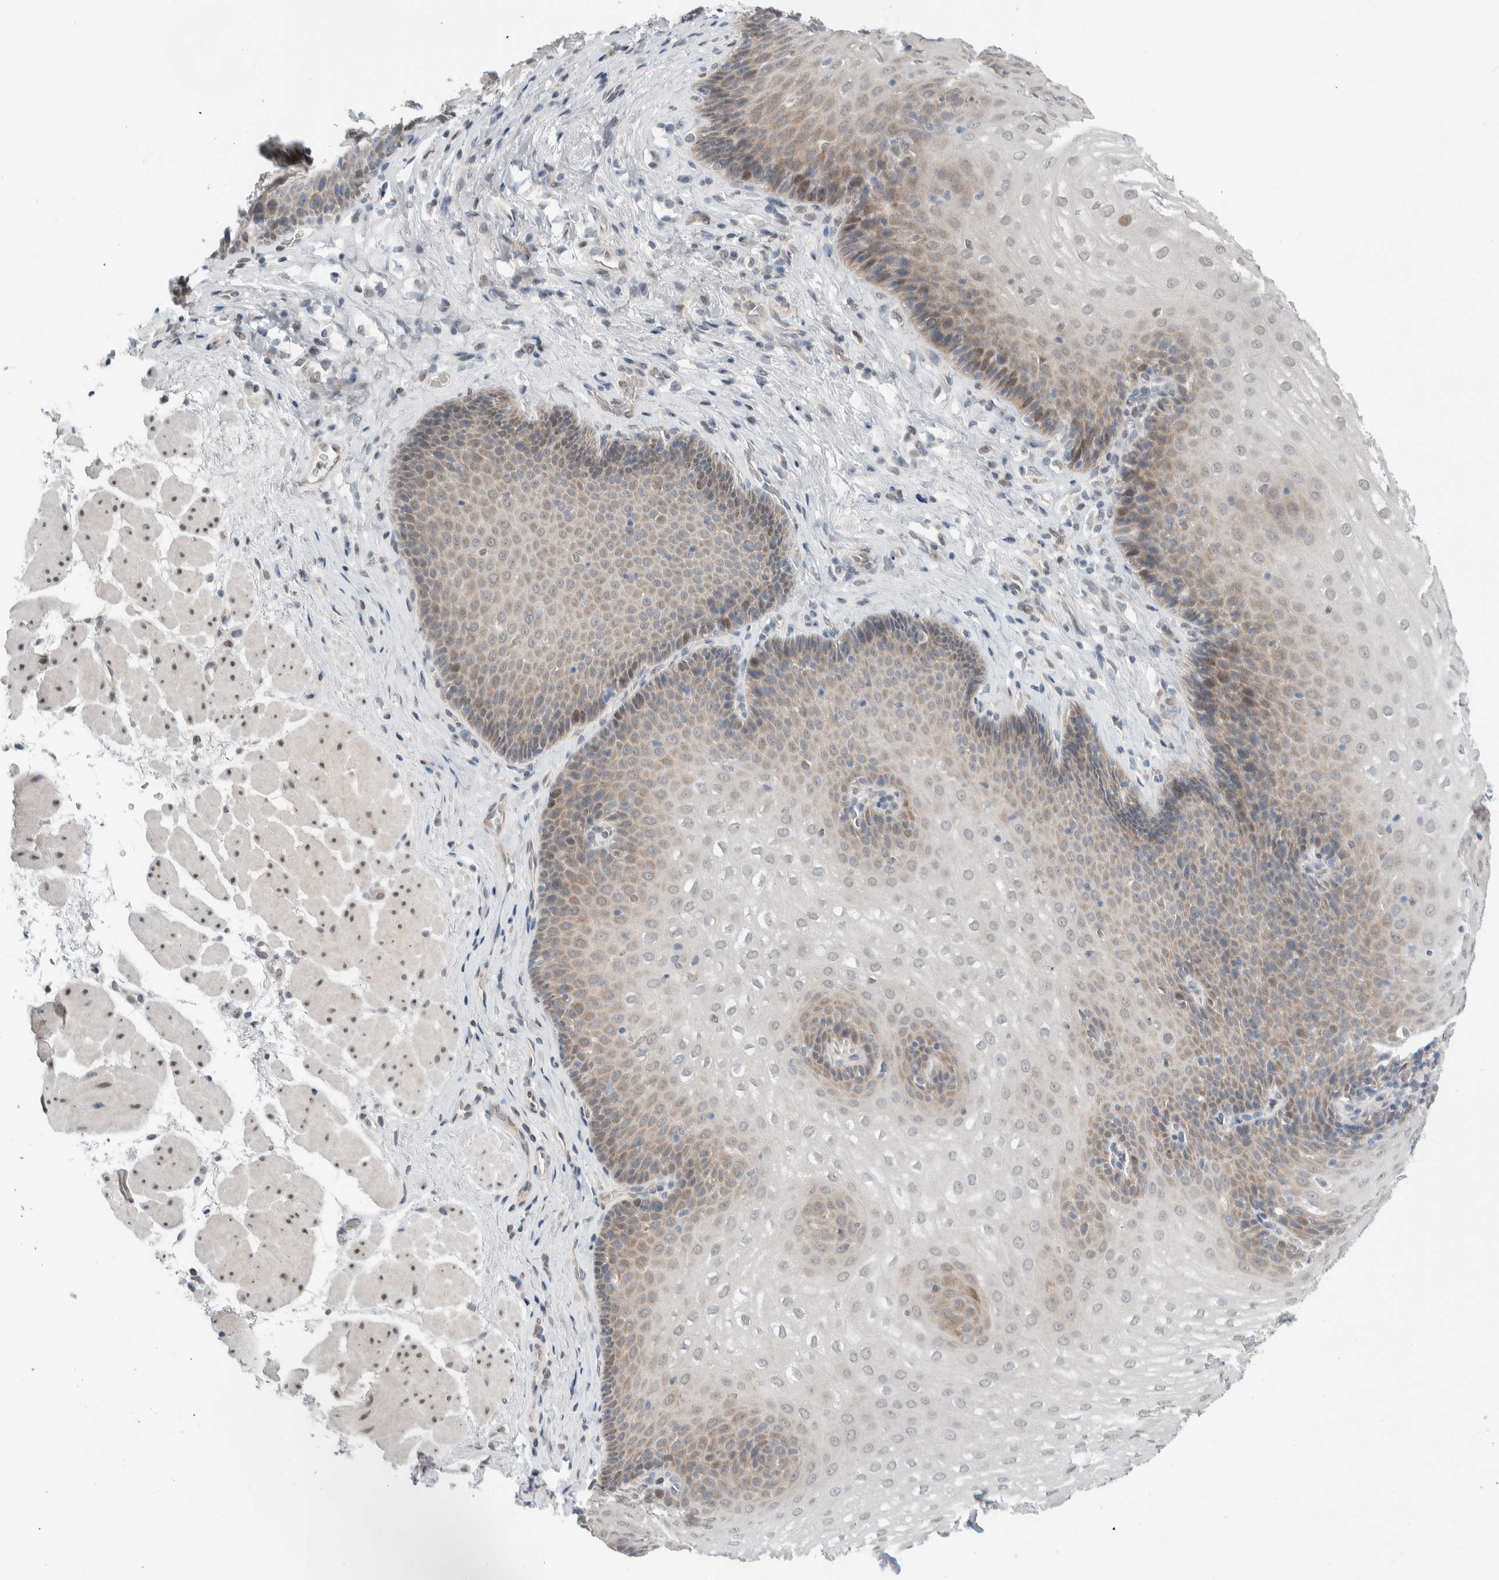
{"staining": {"intensity": "weak", "quantity": "<25%", "location": "cytoplasmic/membranous"}, "tissue": "esophagus", "cell_type": "Squamous epithelial cells", "image_type": "normal", "snomed": [{"axis": "morphology", "description": "Normal tissue, NOS"}, {"axis": "topography", "description": "Esophagus"}], "caption": "Human esophagus stained for a protein using immunohistochemistry displays no positivity in squamous epithelial cells.", "gene": "NEUROD1", "patient": {"sex": "female", "age": 66}}